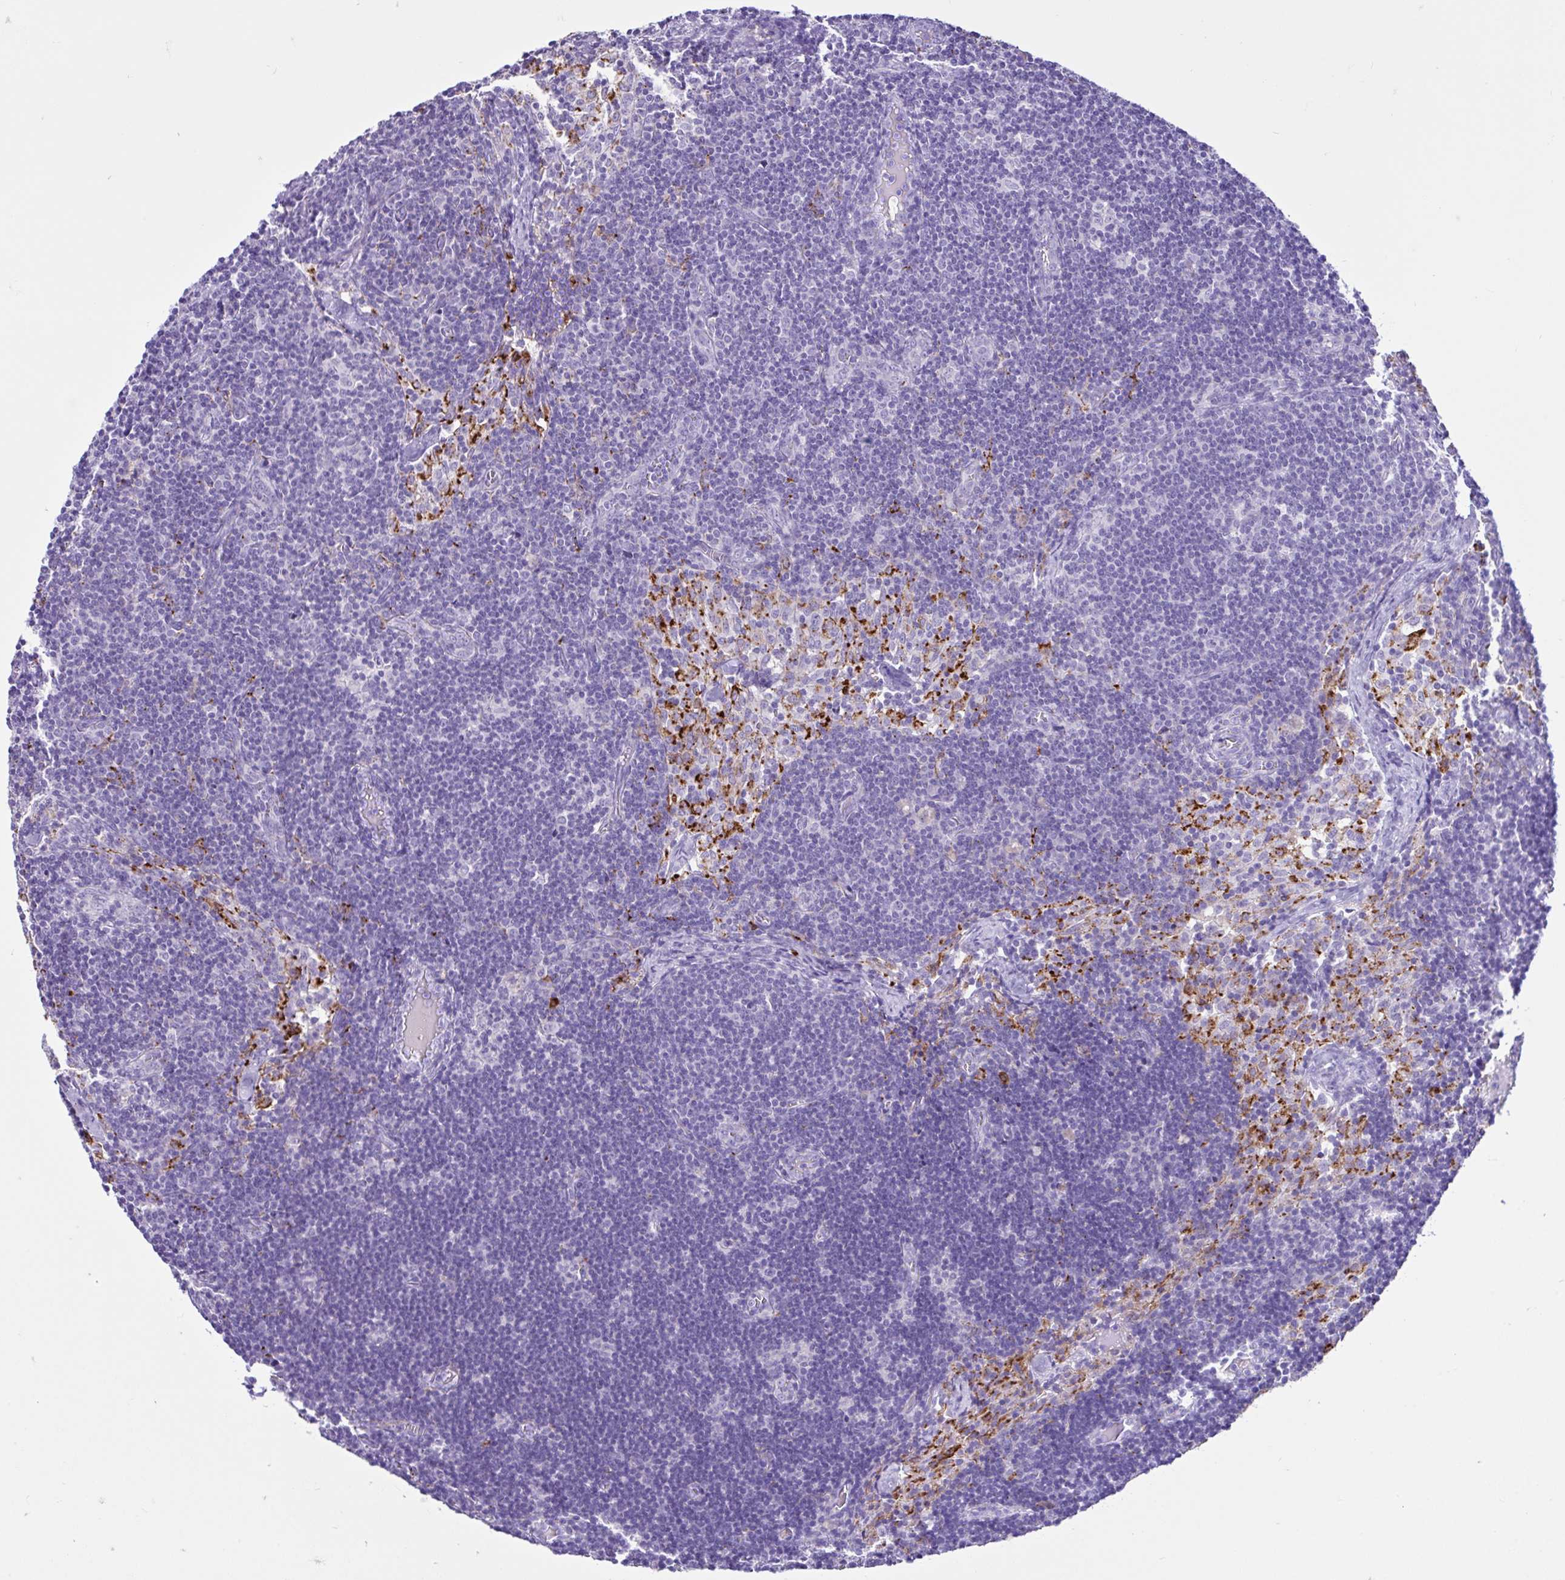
{"staining": {"intensity": "negative", "quantity": "none", "location": "none"}, "tissue": "lymph node", "cell_type": "Germinal center cells", "image_type": "normal", "snomed": [{"axis": "morphology", "description": "Normal tissue, NOS"}, {"axis": "topography", "description": "Lymph node"}], "caption": "DAB immunohistochemical staining of benign human lymph node reveals no significant positivity in germinal center cells.", "gene": "CYP19A1", "patient": {"sex": "female", "age": 31}}